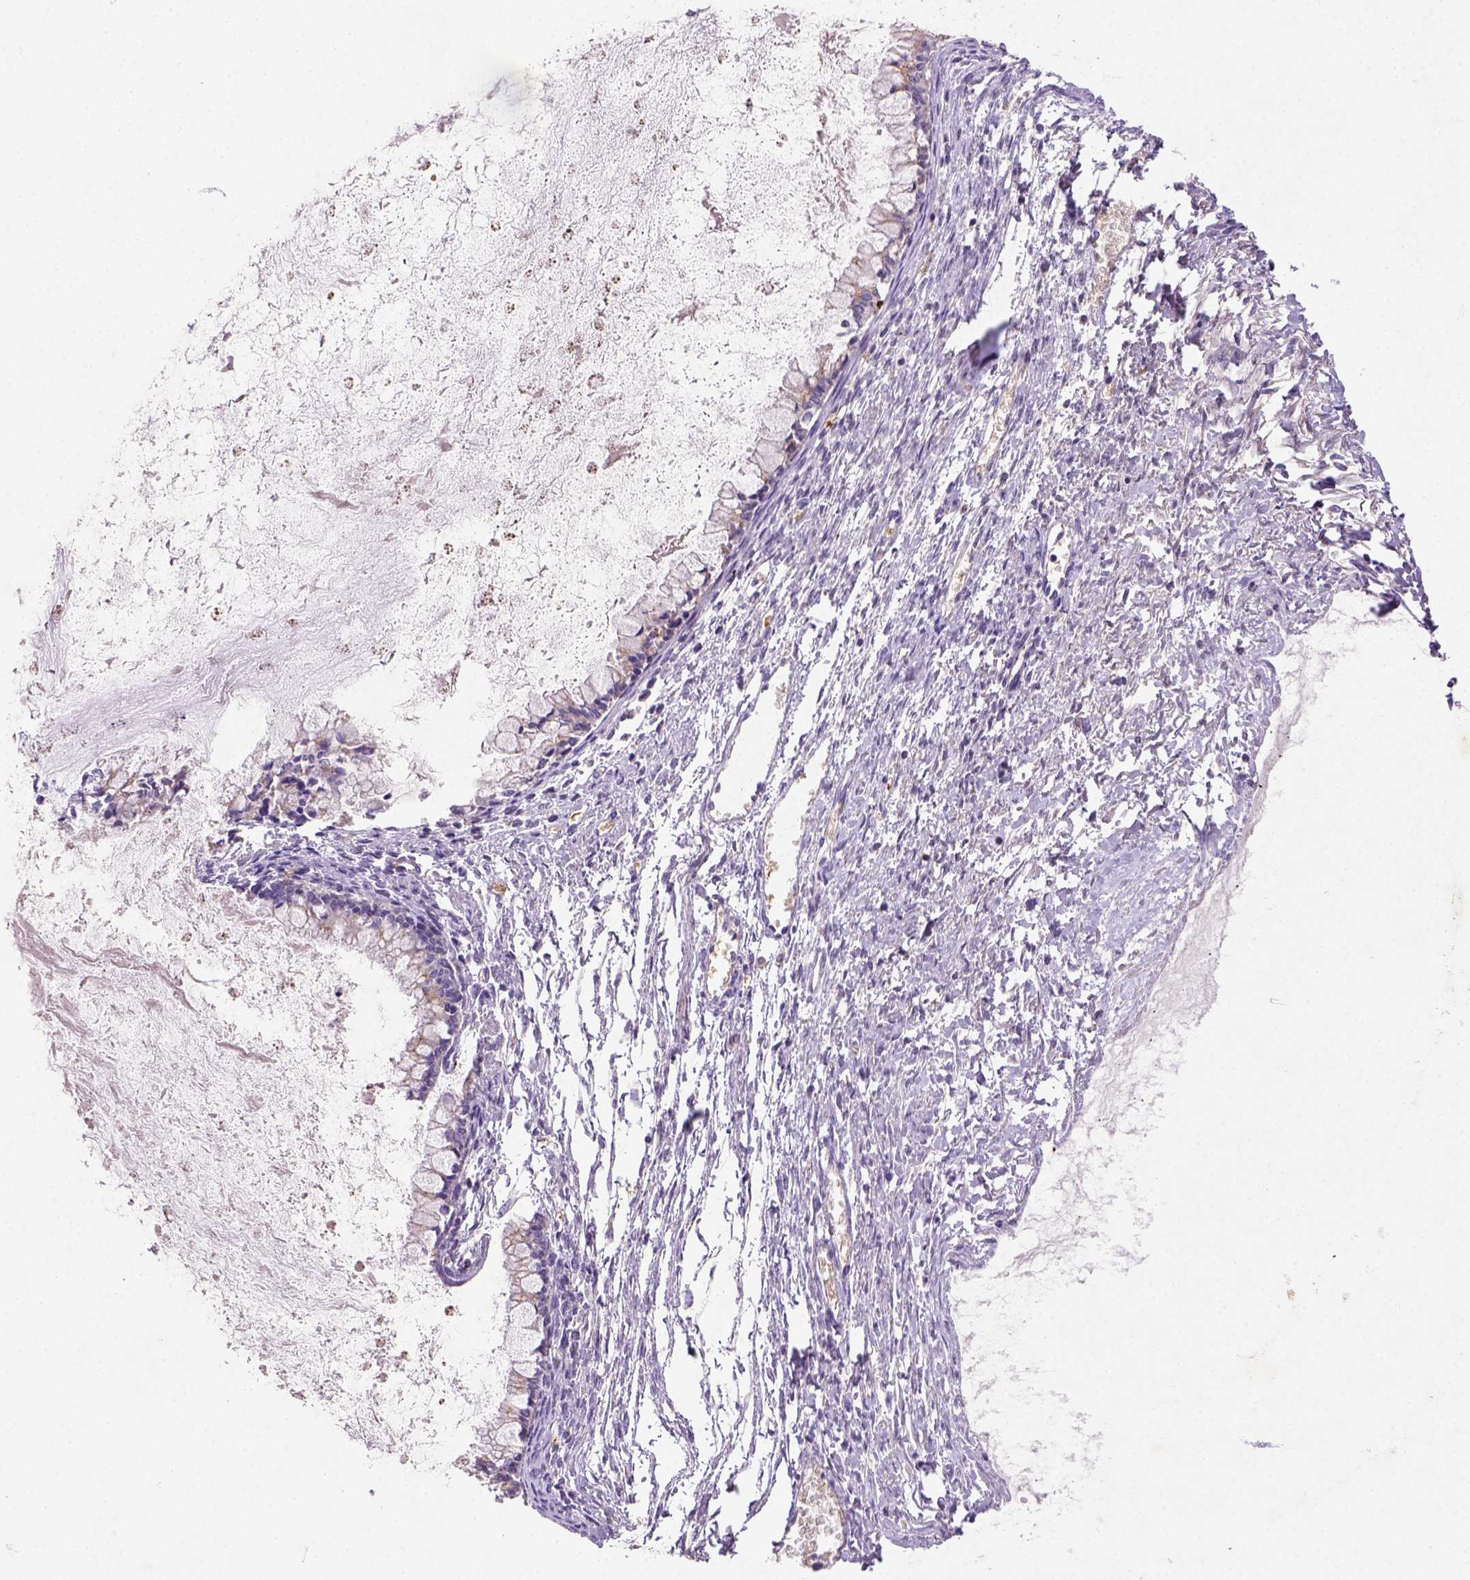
{"staining": {"intensity": "weak", "quantity": ">75%", "location": "cytoplasmic/membranous"}, "tissue": "ovarian cancer", "cell_type": "Tumor cells", "image_type": "cancer", "snomed": [{"axis": "morphology", "description": "Cystadenocarcinoma, mucinous, NOS"}, {"axis": "topography", "description": "Ovary"}], "caption": "A brown stain labels weak cytoplasmic/membranous staining of a protein in ovarian cancer (mucinous cystadenocarcinoma) tumor cells.", "gene": "NUDT2", "patient": {"sex": "female", "age": 67}}